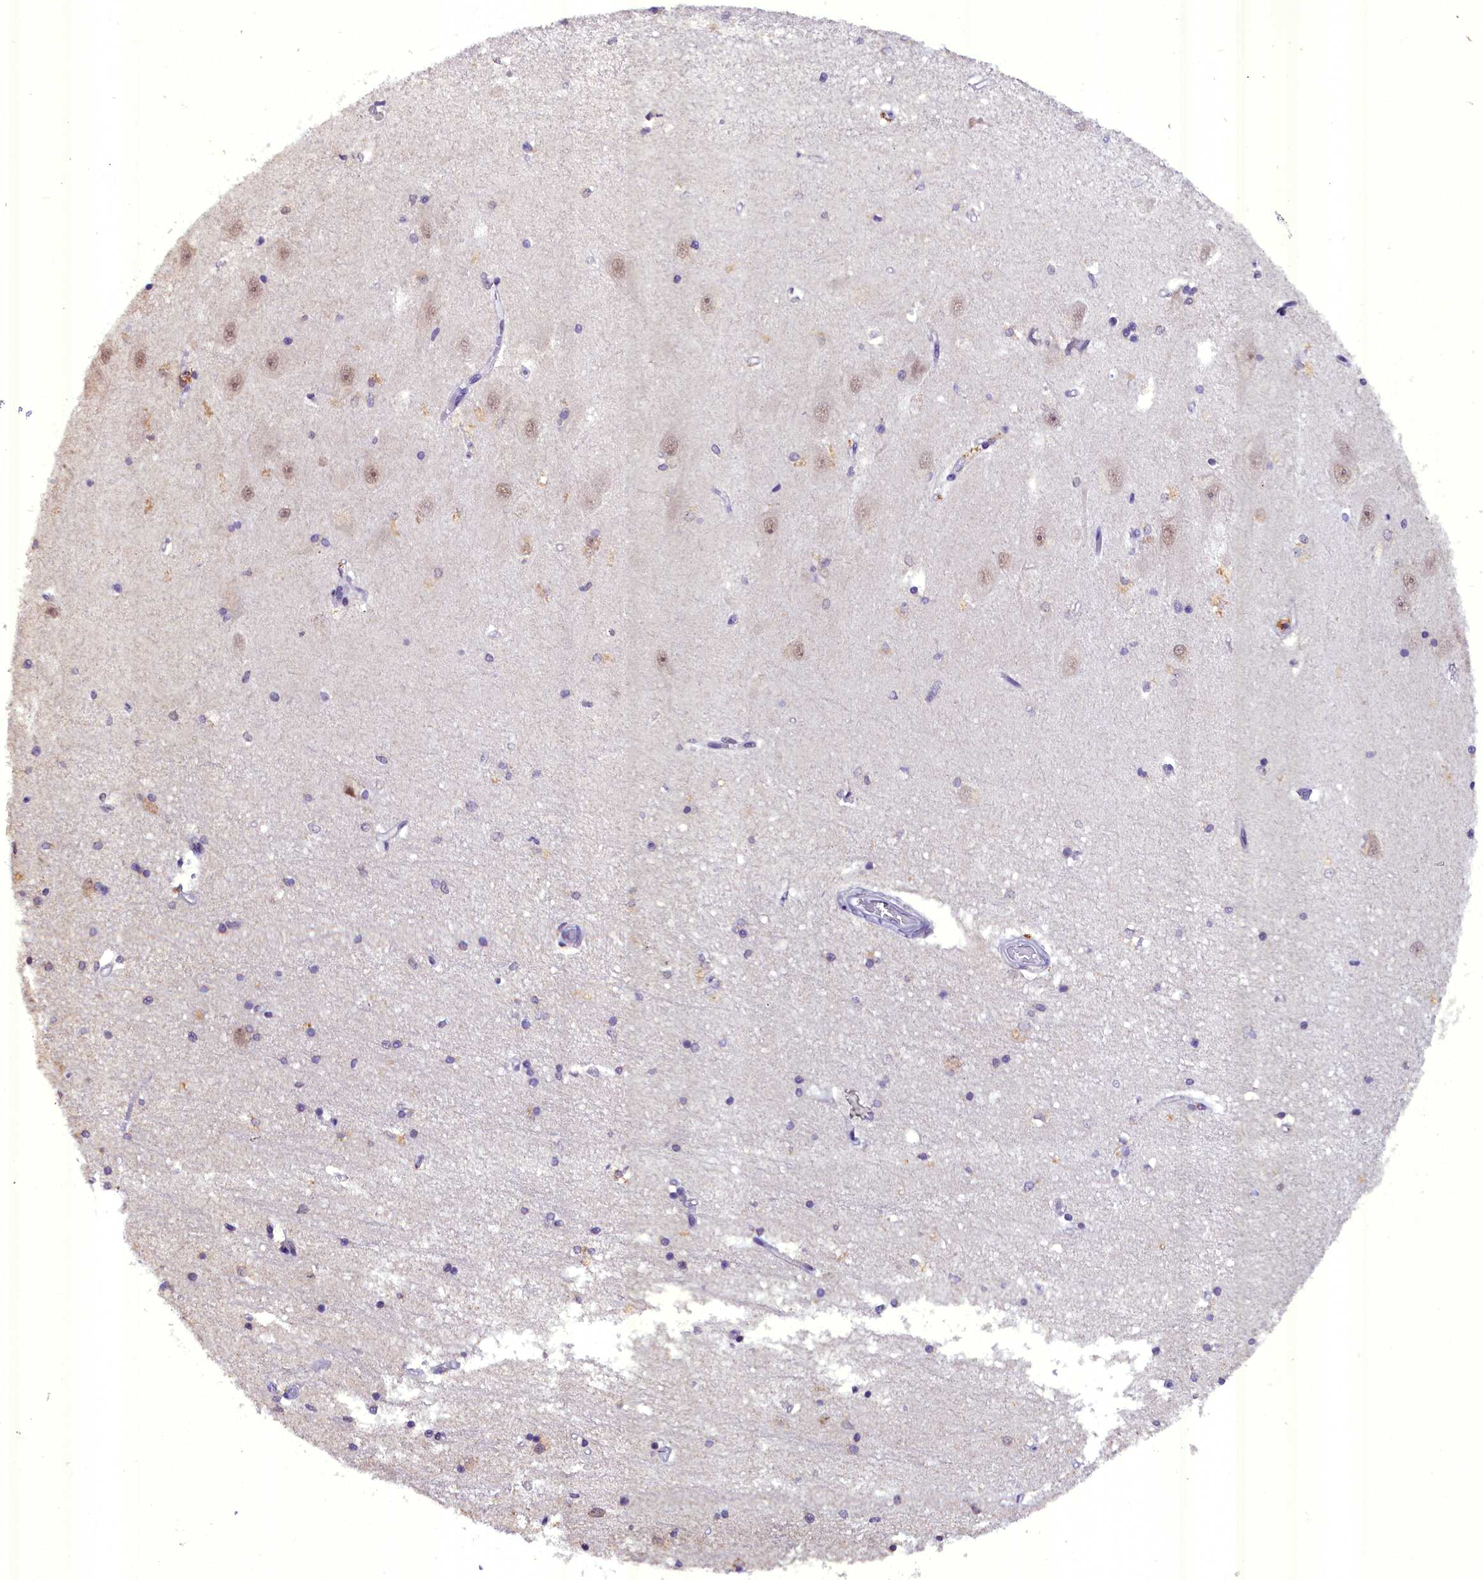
{"staining": {"intensity": "negative", "quantity": "none", "location": "none"}, "tissue": "hippocampus", "cell_type": "Glial cells", "image_type": "normal", "snomed": [{"axis": "morphology", "description": "Normal tissue, NOS"}, {"axis": "topography", "description": "Hippocampus"}], "caption": "Glial cells are negative for protein expression in normal human hippocampus. (Brightfield microscopy of DAB (3,3'-diaminobenzidine) immunohistochemistry at high magnification).", "gene": "NCBP1", "patient": {"sex": "male", "age": 45}}